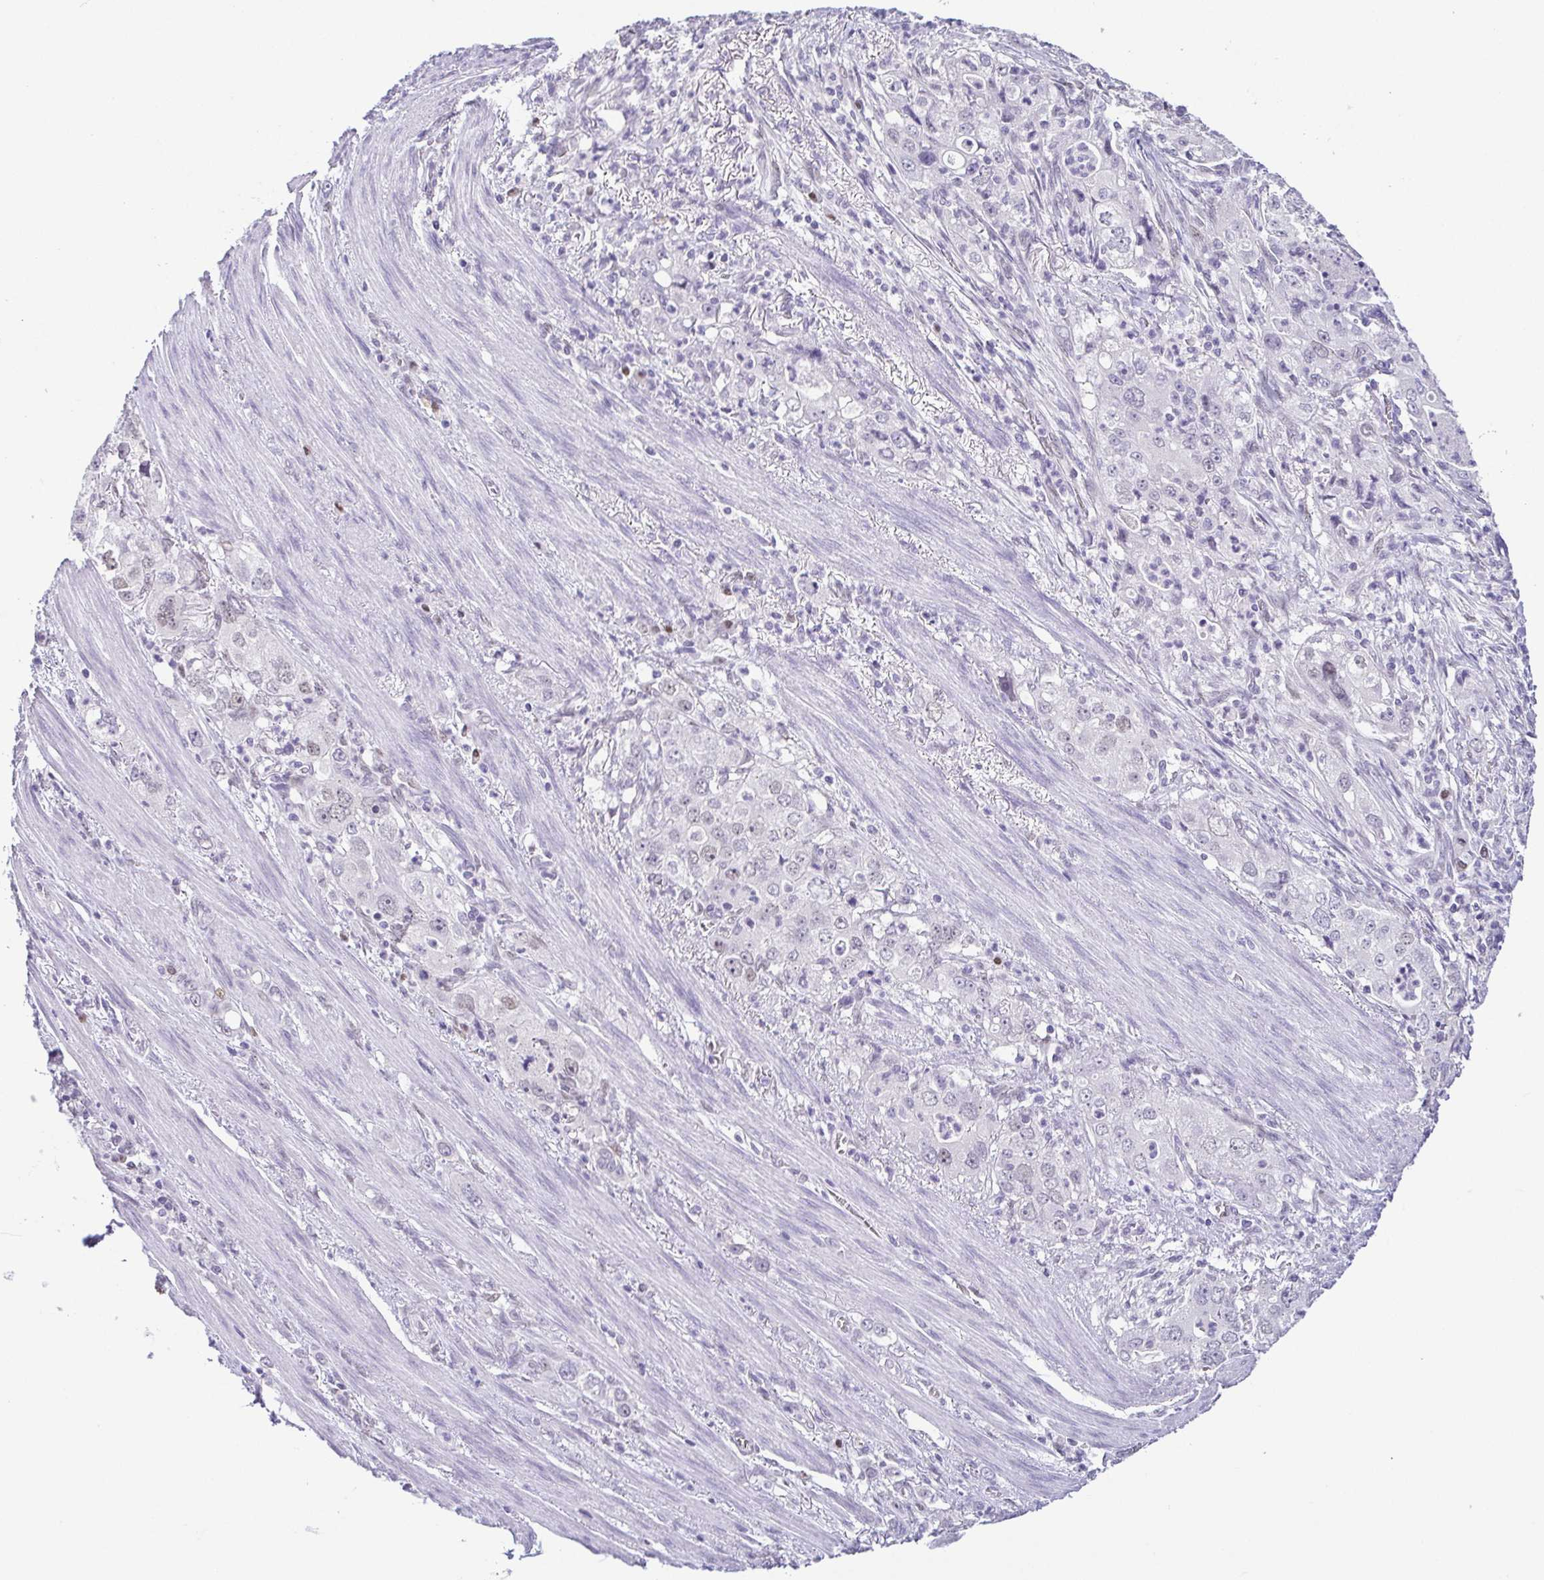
{"staining": {"intensity": "negative", "quantity": "none", "location": "none"}, "tissue": "stomach cancer", "cell_type": "Tumor cells", "image_type": "cancer", "snomed": [{"axis": "morphology", "description": "Adenocarcinoma, NOS"}, {"axis": "topography", "description": "Stomach, upper"}], "caption": "This is an IHC histopathology image of stomach cancer. There is no positivity in tumor cells.", "gene": "TCF3", "patient": {"sex": "male", "age": 75}}